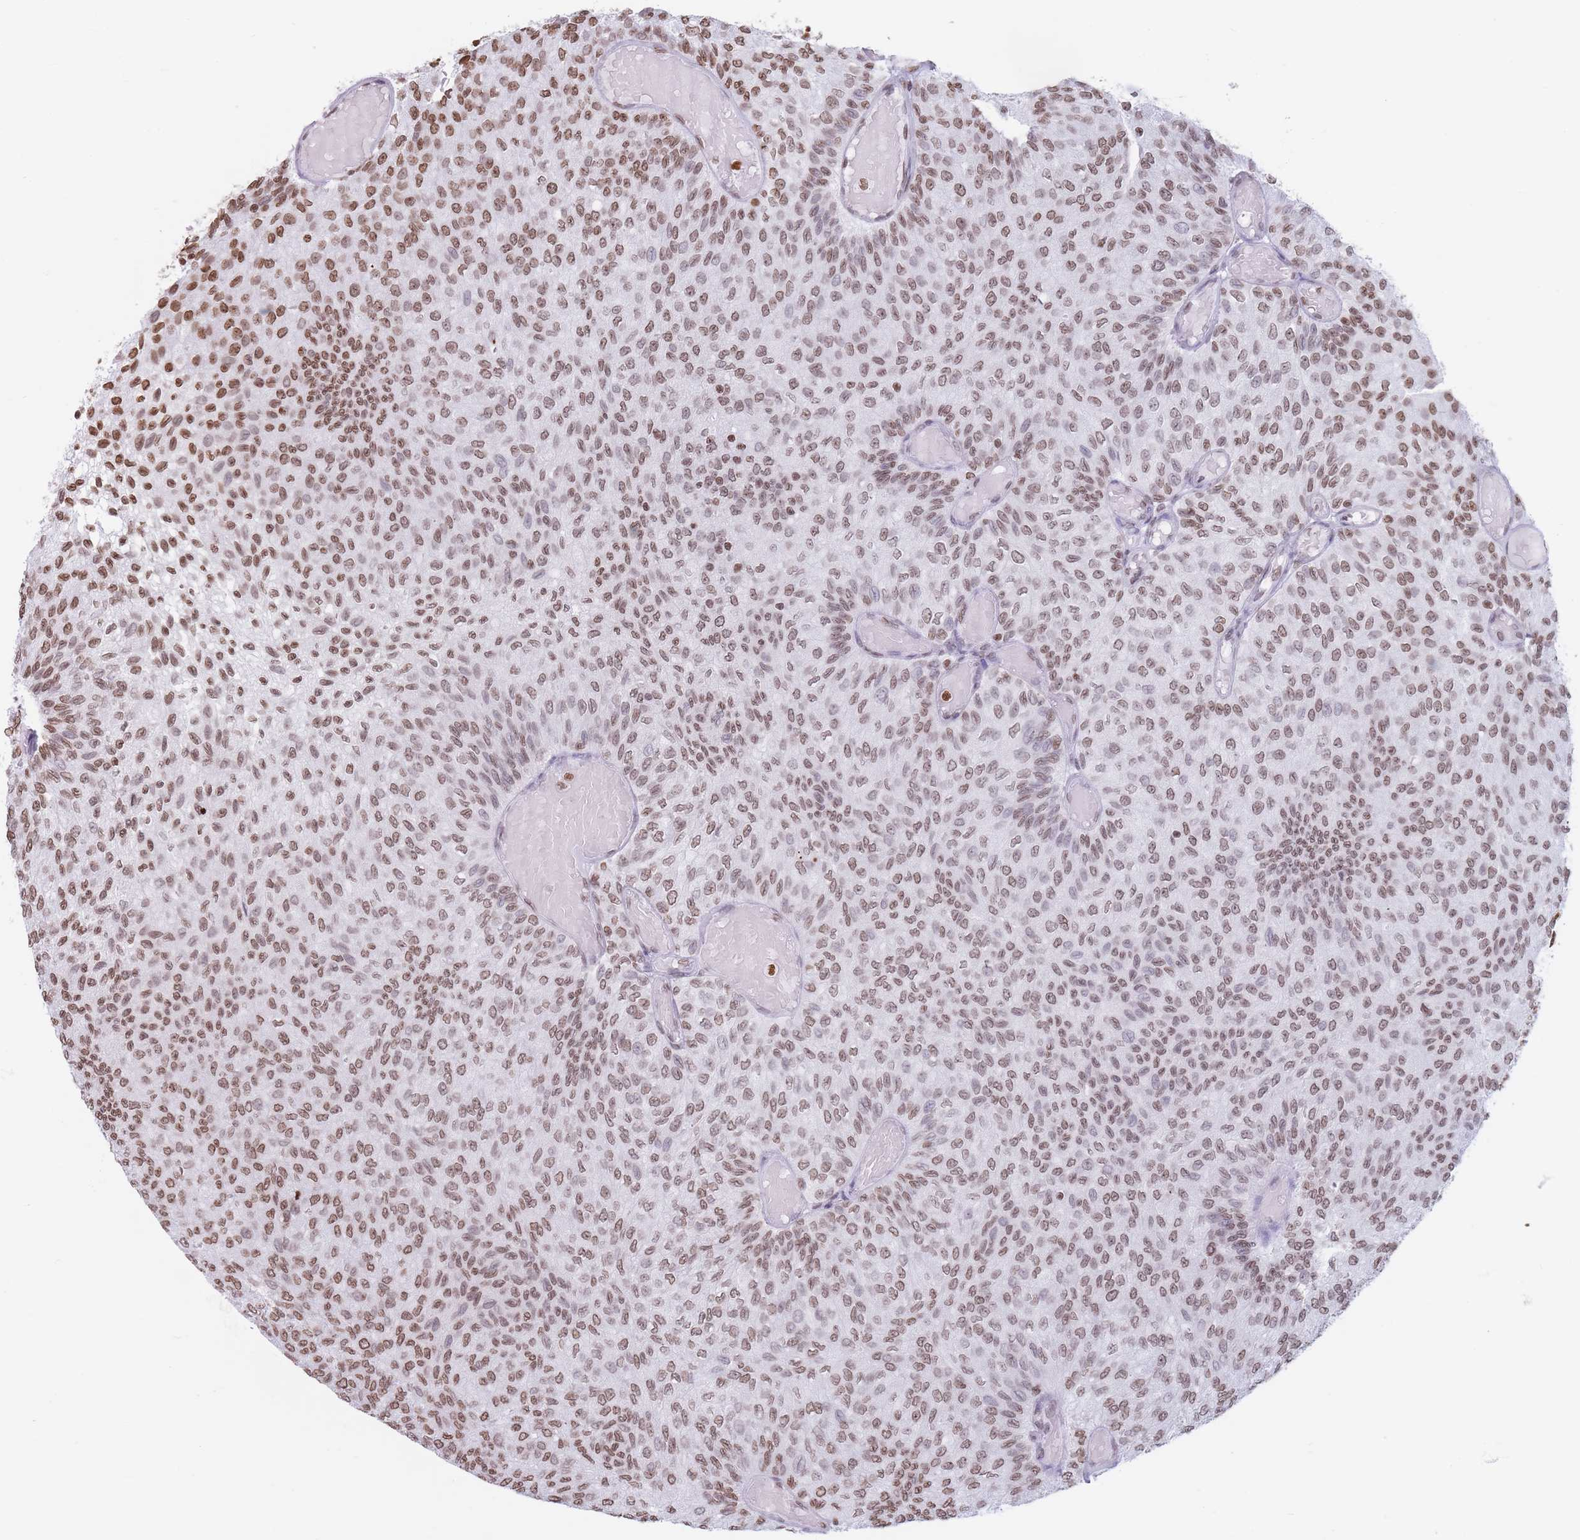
{"staining": {"intensity": "moderate", "quantity": ">75%", "location": "nuclear"}, "tissue": "urothelial cancer", "cell_type": "Tumor cells", "image_type": "cancer", "snomed": [{"axis": "morphology", "description": "Urothelial carcinoma, Low grade"}, {"axis": "topography", "description": "Urinary bladder"}], "caption": "Immunohistochemistry (IHC) histopathology image of urothelial carcinoma (low-grade) stained for a protein (brown), which reveals medium levels of moderate nuclear positivity in about >75% of tumor cells.", "gene": "RYK", "patient": {"sex": "male", "age": 78}}